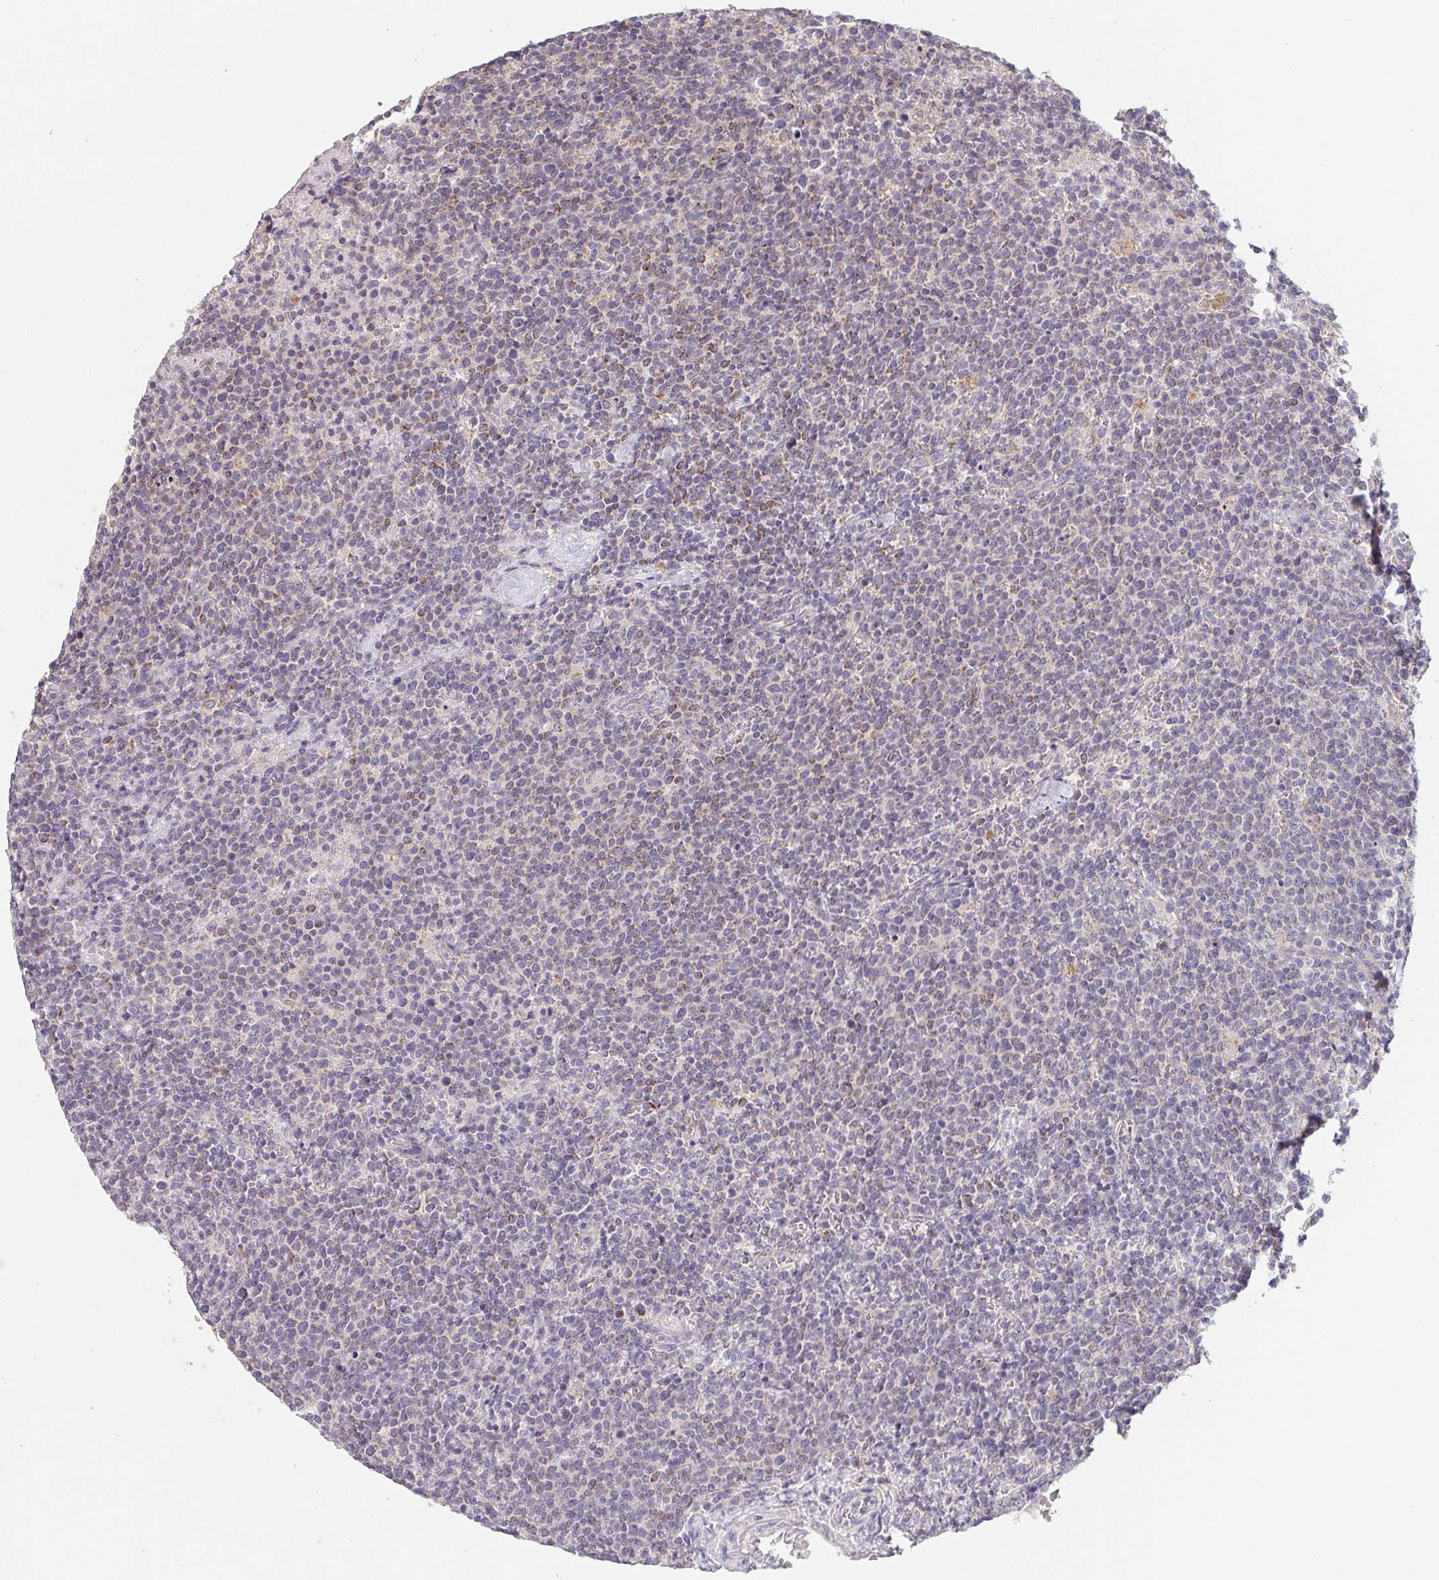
{"staining": {"intensity": "negative", "quantity": "none", "location": "none"}, "tissue": "lymphoma", "cell_type": "Tumor cells", "image_type": "cancer", "snomed": [{"axis": "morphology", "description": "Malignant lymphoma, non-Hodgkin's type, High grade"}, {"axis": "topography", "description": "Lymph node"}], "caption": "Immunohistochemistry (IHC) of human high-grade malignant lymphoma, non-Hodgkin's type demonstrates no expression in tumor cells.", "gene": "TMEM219", "patient": {"sex": "male", "age": 61}}